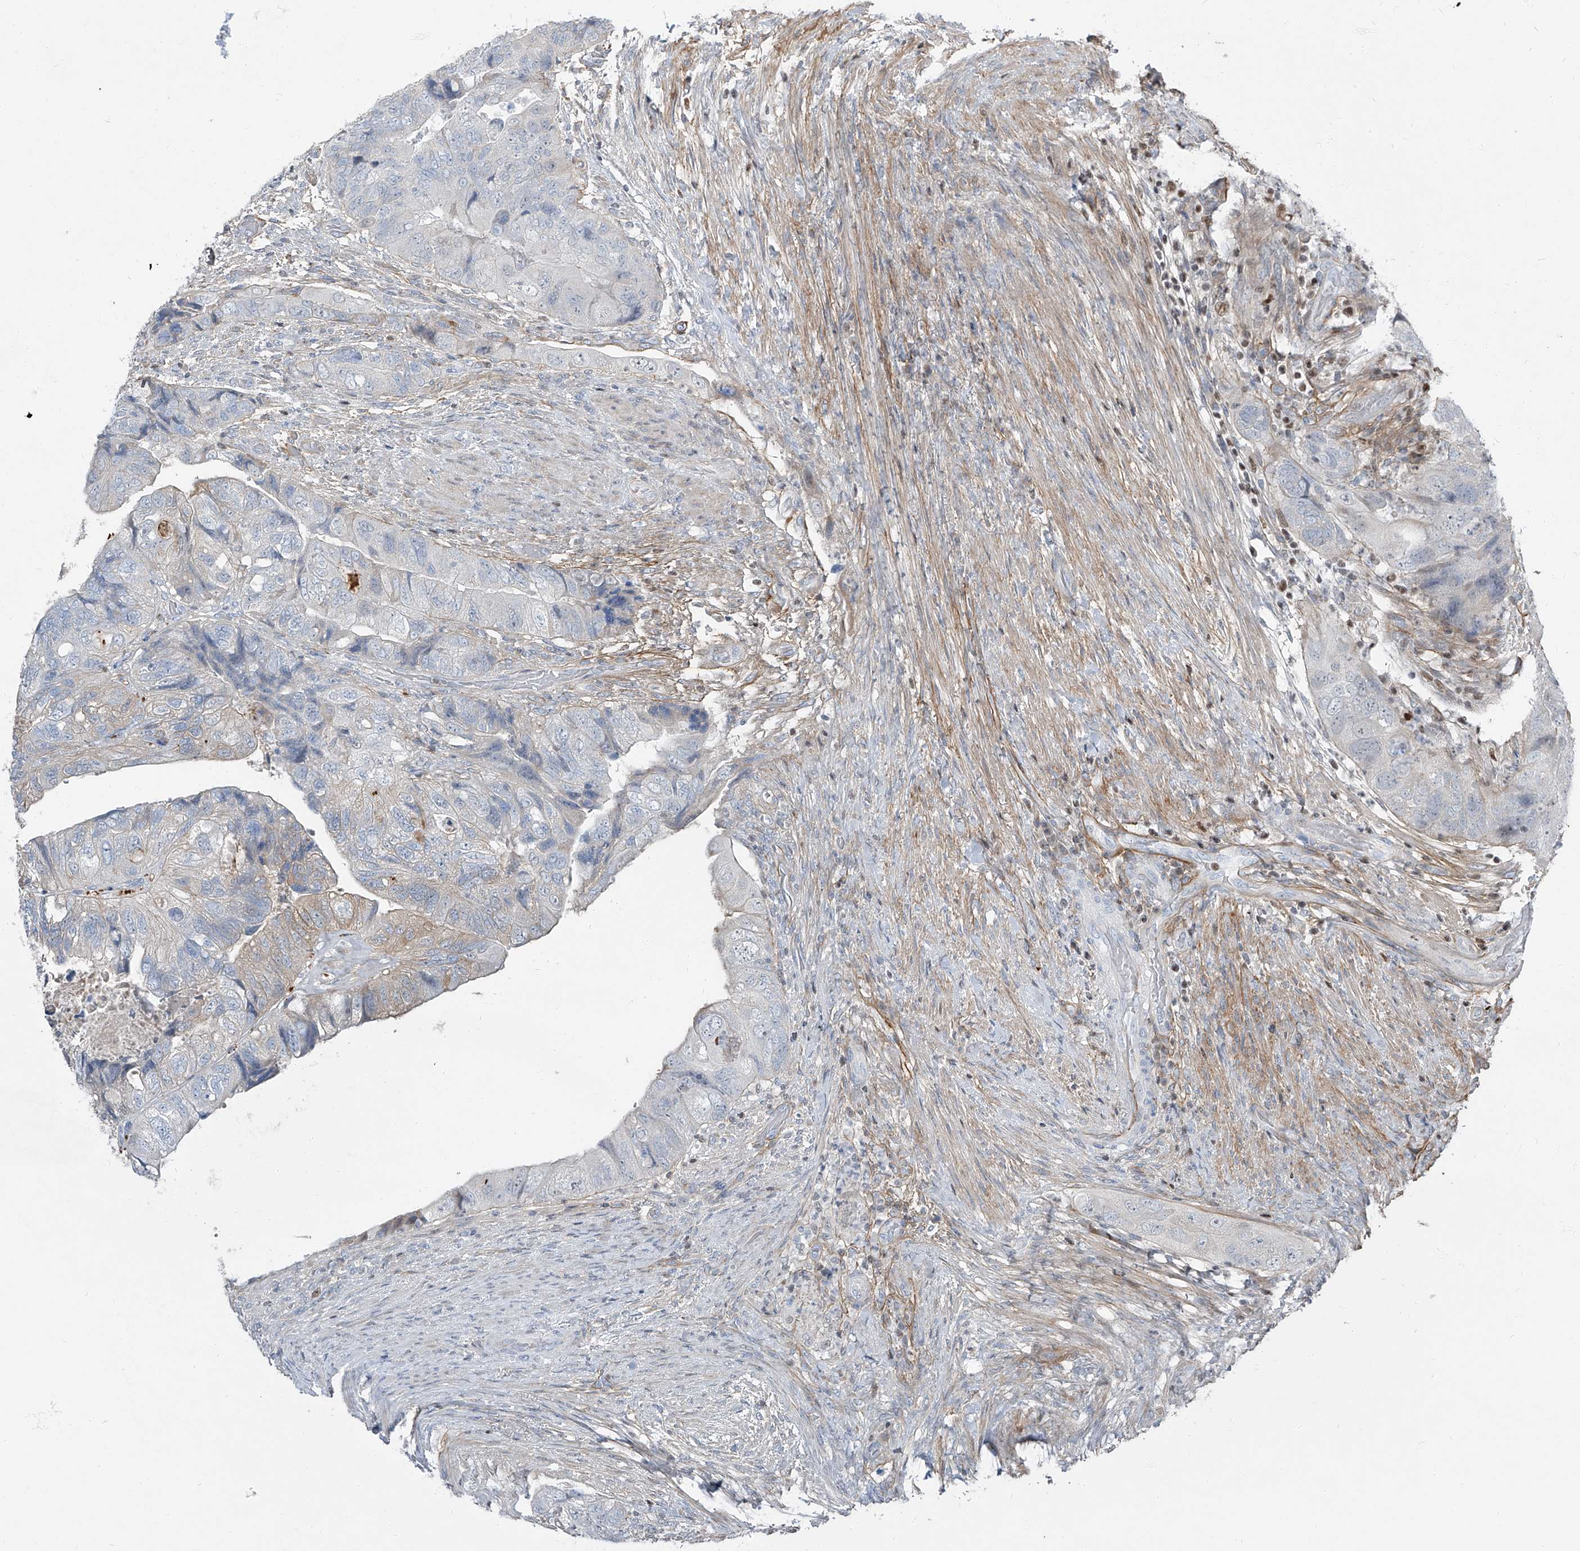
{"staining": {"intensity": "negative", "quantity": "none", "location": "none"}, "tissue": "colorectal cancer", "cell_type": "Tumor cells", "image_type": "cancer", "snomed": [{"axis": "morphology", "description": "Adenocarcinoma, NOS"}, {"axis": "topography", "description": "Rectum"}], "caption": "A micrograph of human colorectal cancer is negative for staining in tumor cells. (DAB (3,3'-diaminobenzidine) immunohistochemistry (IHC) with hematoxylin counter stain).", "gene": "HOXA3", "patient": {"sex": "male", "age": 63}}